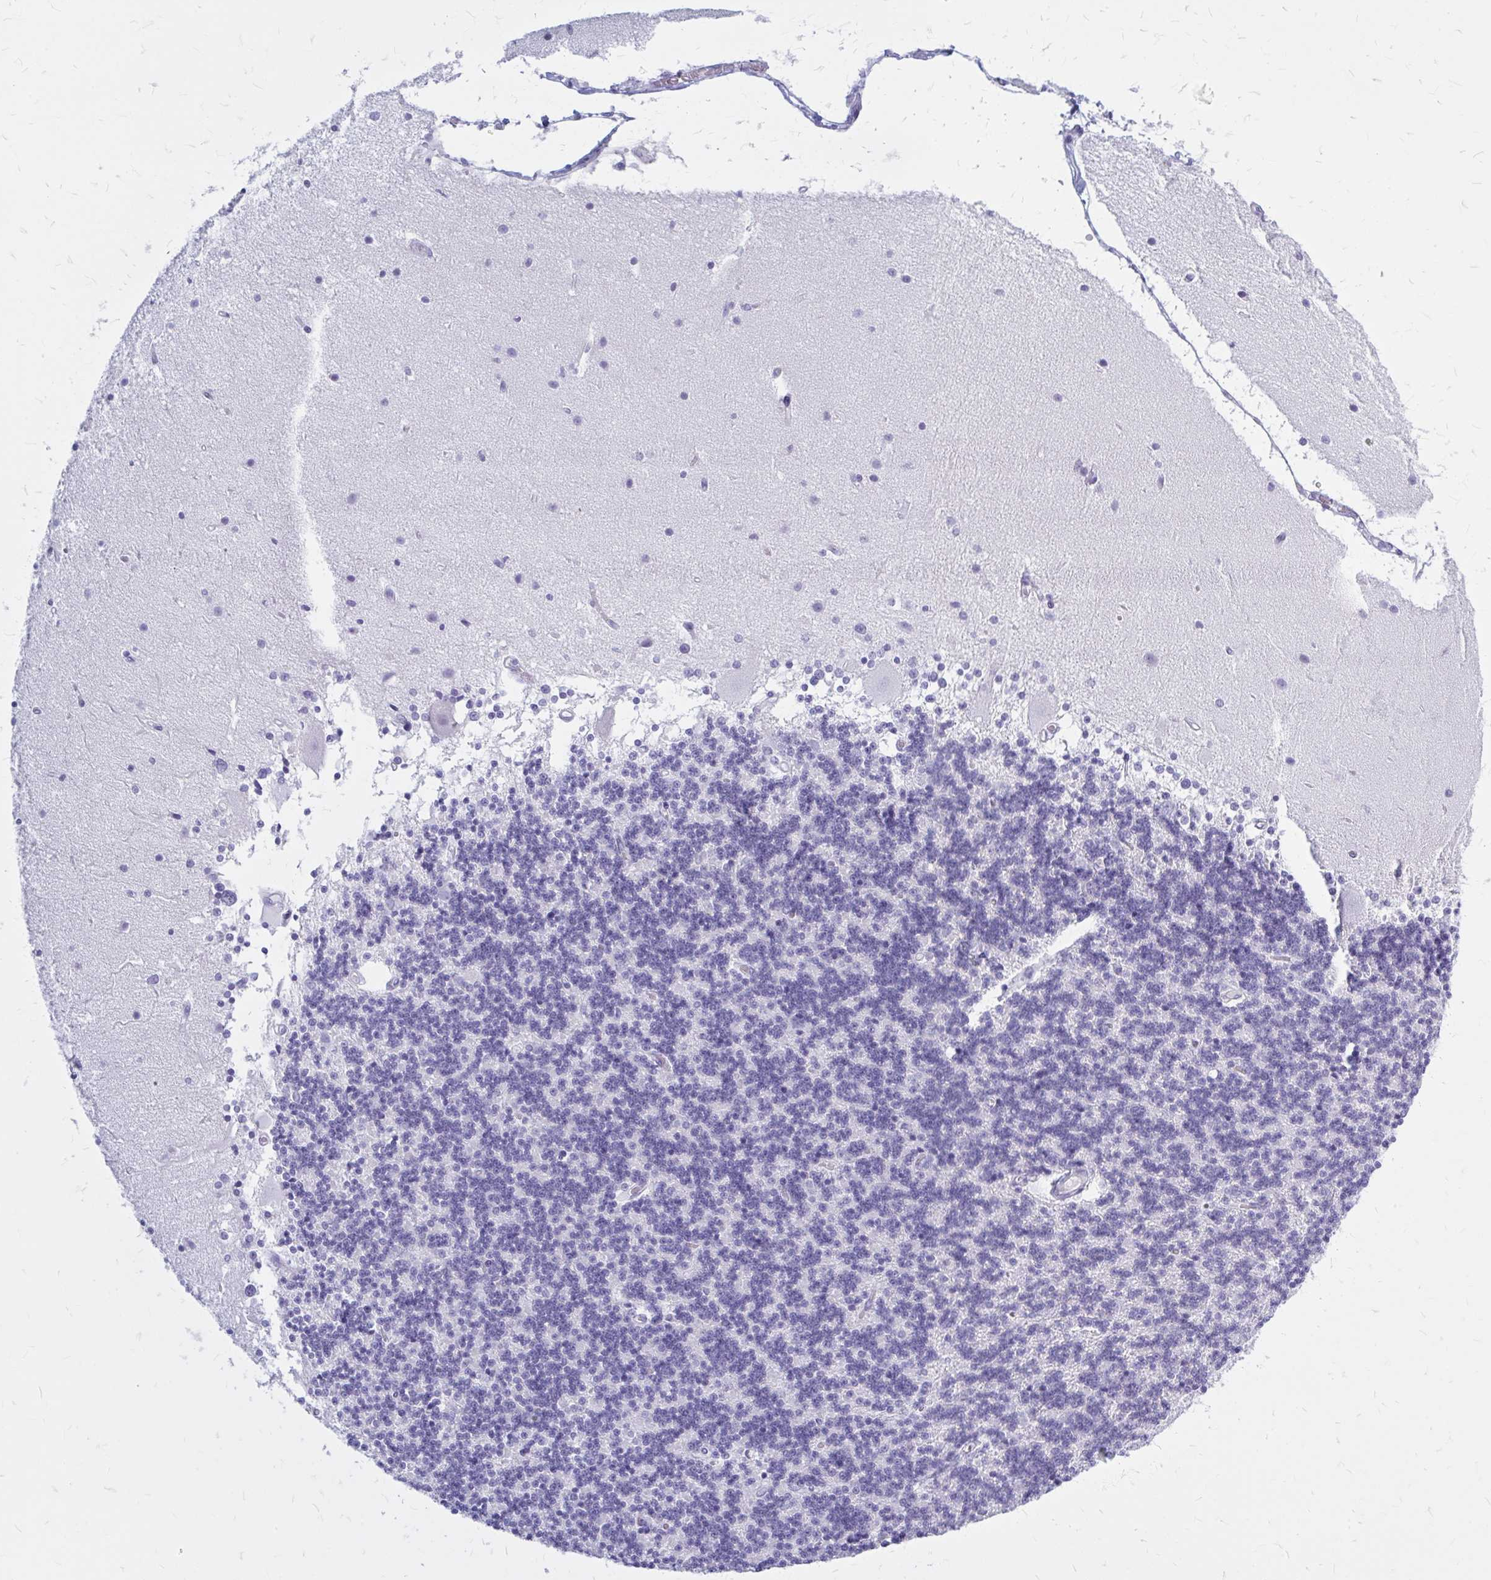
{"staining": {"intensity": "negative", "quantity": "none", "location": "none"}, "tissue": "cerebellum", "cell_type": "Cells in granular layer", "image_type": "normal", "snomed": [{"axis": "morphology", "description": "Normal tissue, NOS"}, {"axis": "topography", "description": "Cerebellum"}], "caption": "DAB immunohistochemical staining of normal cerebellum shows no significant positivity in cells in granular layer. (DAB IHC visualized using brightfield microscopy, high magnification).", "gene": "KLHDC7A", "patient": {"sex": "female", "age": 54}}